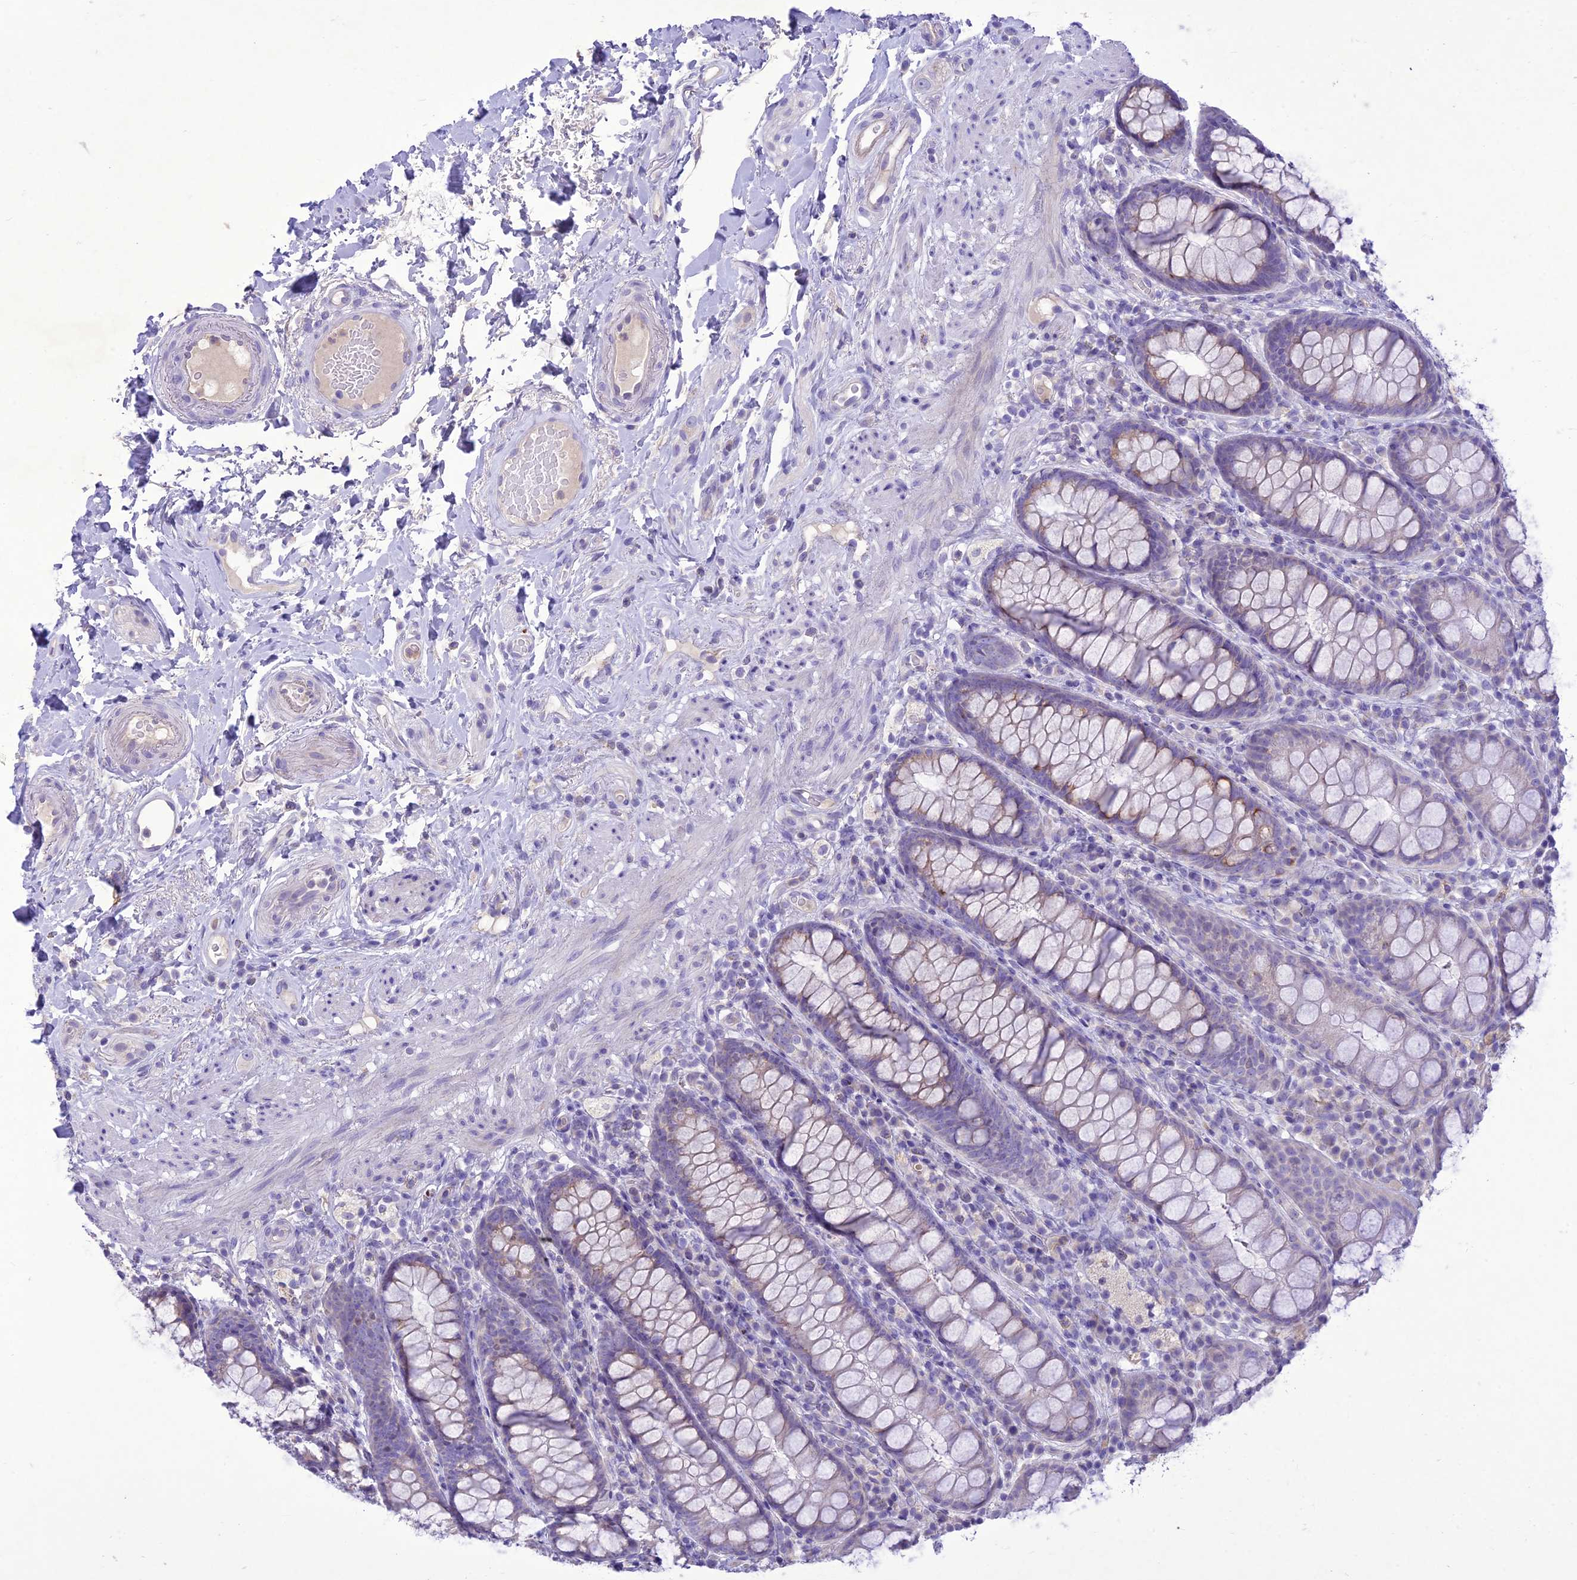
{"staining": {"intensity": "weak", "quantity": "<25%", "location": "cytoplasmic/membranous"}, "tissue": "rectum", "cell_type": "Glandular cells", "image_type": "normal", "snomed": [{"axis": "morphology", "description": "Normal tissue, NOS"}, {"axis": "topography", "description": "Rectum"}], "caption": "IHC of normal rectum displays no expression in glandular cells. Nuclei are stained in blue.", "gene": "SLC13A5", "patient": {"sex": "male", "age": 83}}